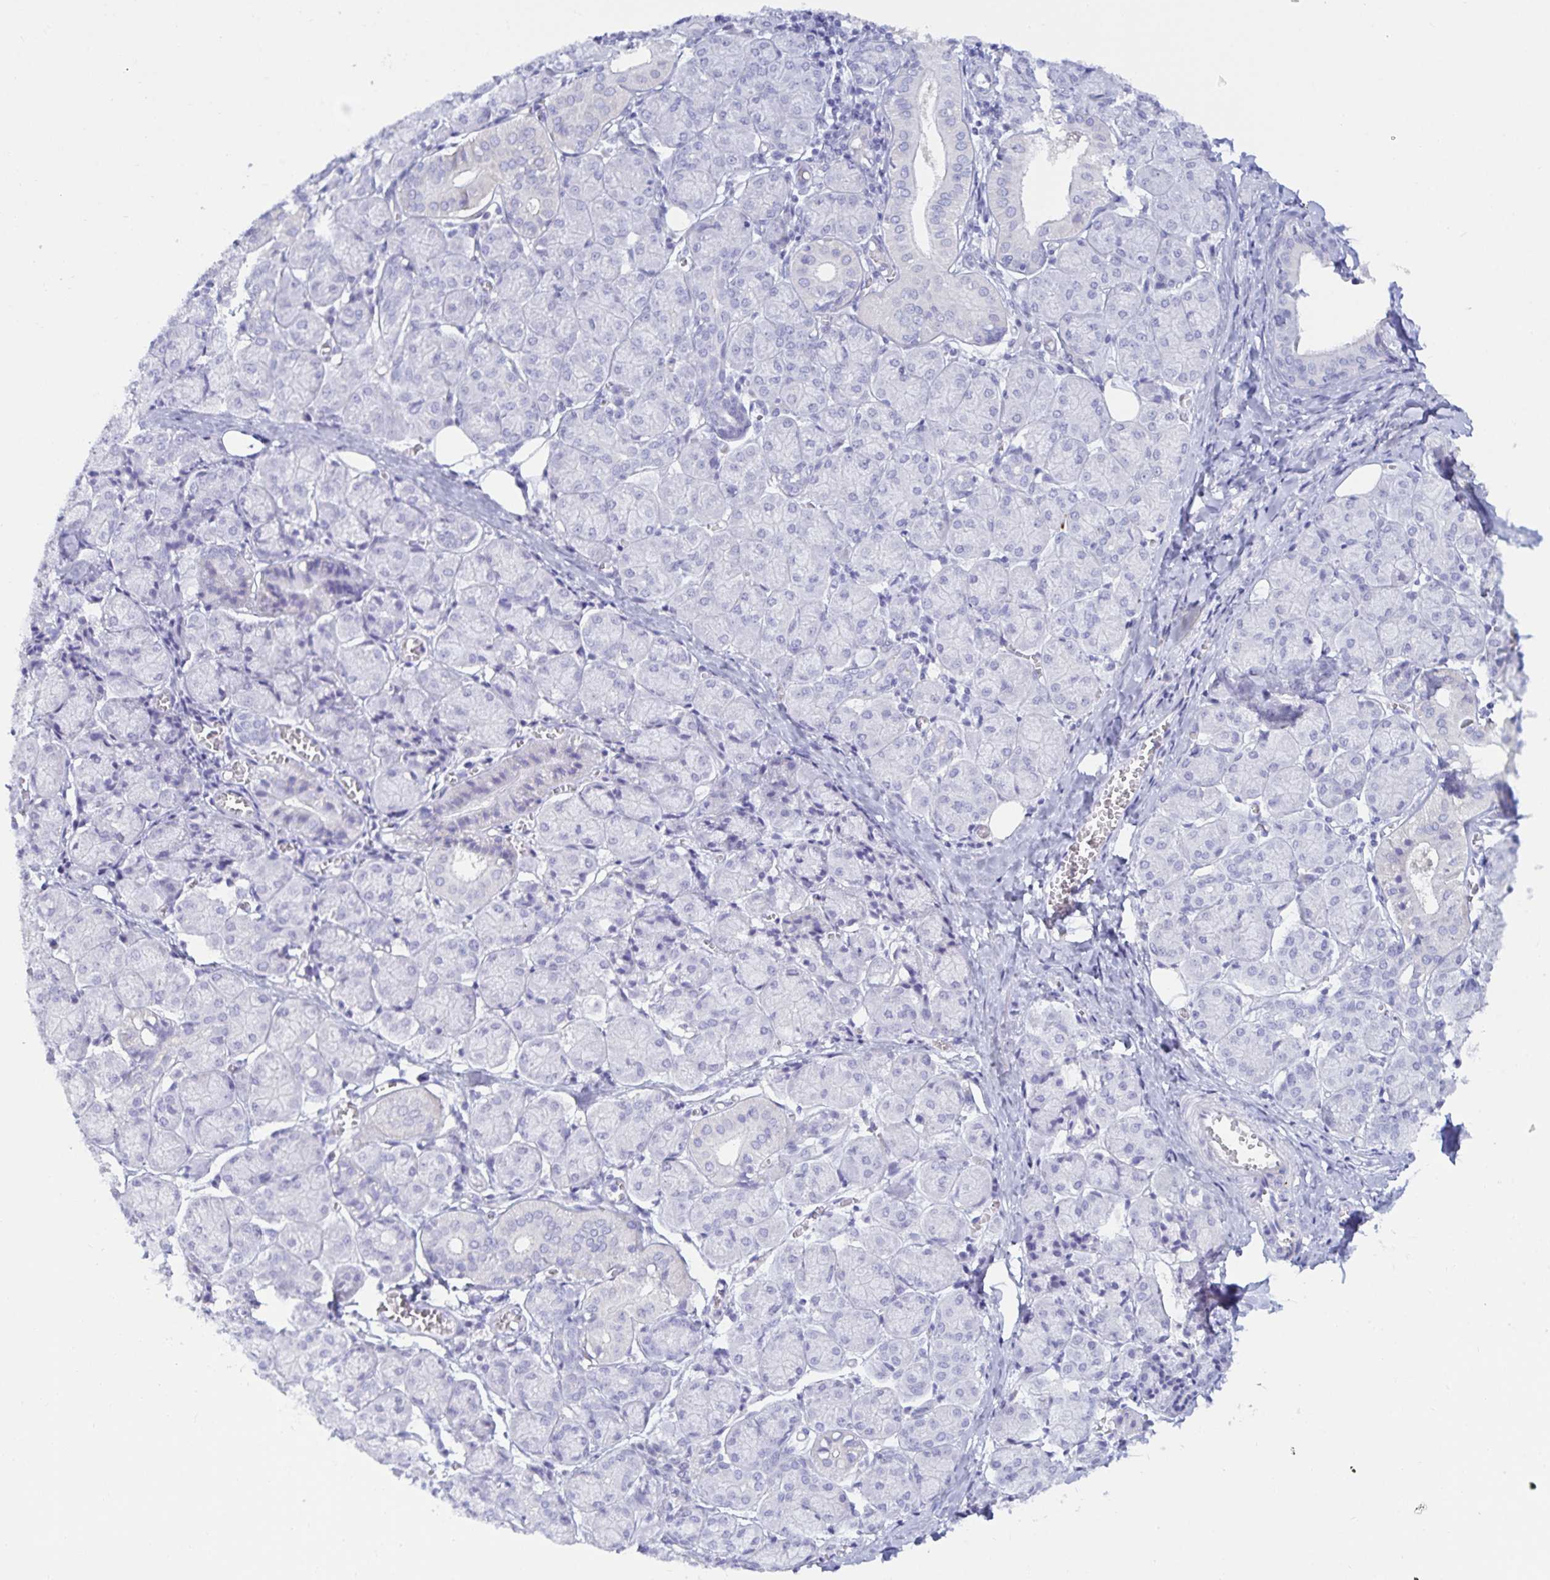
{"staining": {"intensity": "negative", "quantity": "none", "location": "none"}, "tissue": "salivary gland", "cell_type": "Glandular cells", "image_type": "normal", "snomed": [{"axis": "morphology", "description": "Normal tissue, NOS"}, {"axis": "morphology", "description": "Inflammation, NOS"}, {"axis": "topography", "description": "Lymph node"}, {"axis": "topography", "description": "Salivary gland"}], "caption": "This is an immunohistochemistry image of benign human salivary gland. There is no staining in glandular cells.", "gene": "MON2", "patient": {"sex": "male", "age": 3}}